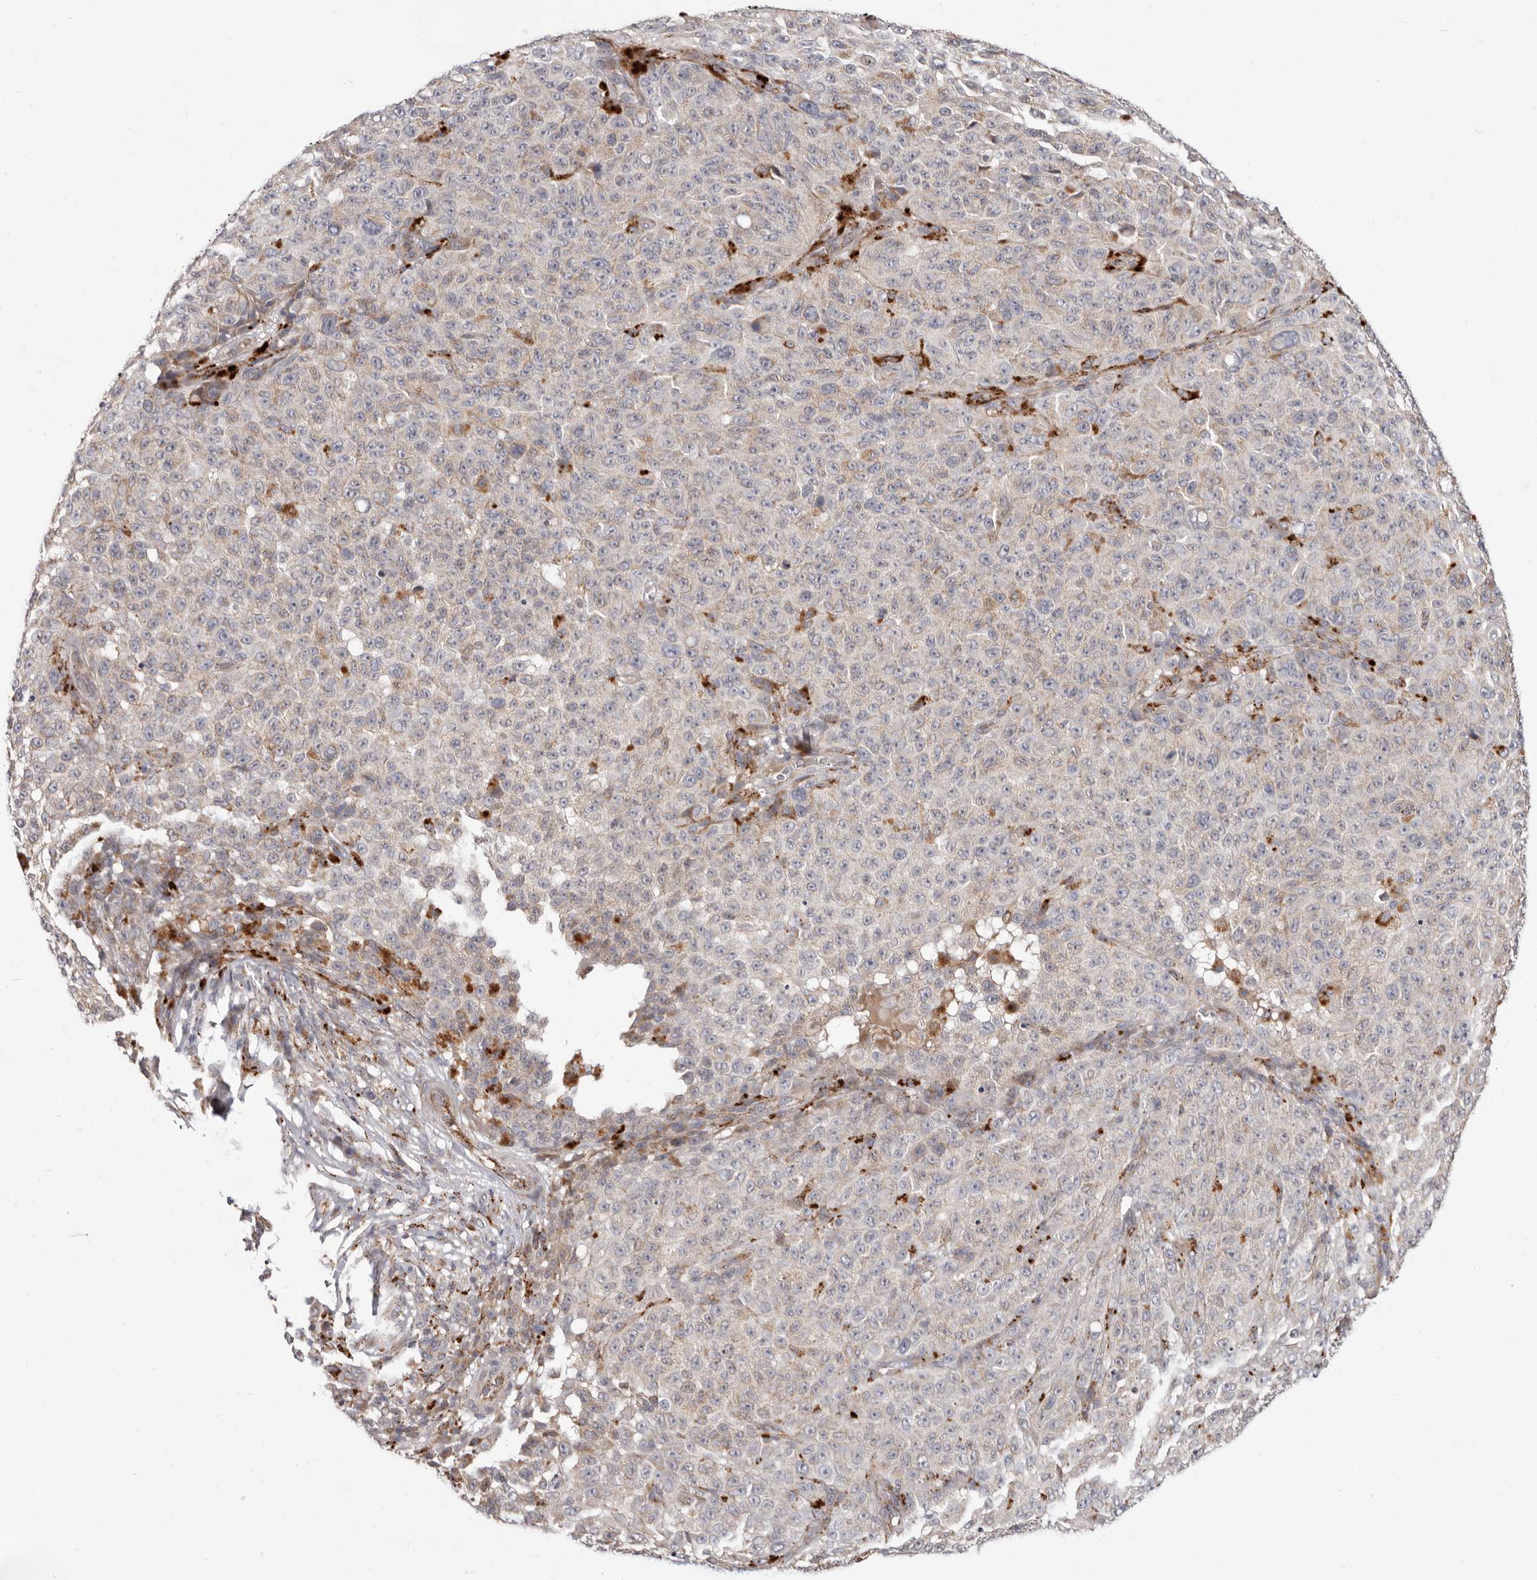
{"staining": {"intensity": "negative", "quantity": "none", "location": "none"}, "tissue": "melanoma", "cell_type": "Tumor cells", "image_type": "cancer", "snomed": [{"axis": "morphology", "description": "Malignant melanoma, NOS"}, {"axis": "topography", "description": "Skin"}], "caption": "Immunohistochemistry (IHC) photomicrograph of neoplastic tissue: melanoma stained with DAB (3,3'-diaminobenzidine) shows no significant protein expression in tumor cells. (IHC, brightfield microscopy, high magnification).", "gene": "TOR3A", "patient": {"sex": "female", "age": 82}}